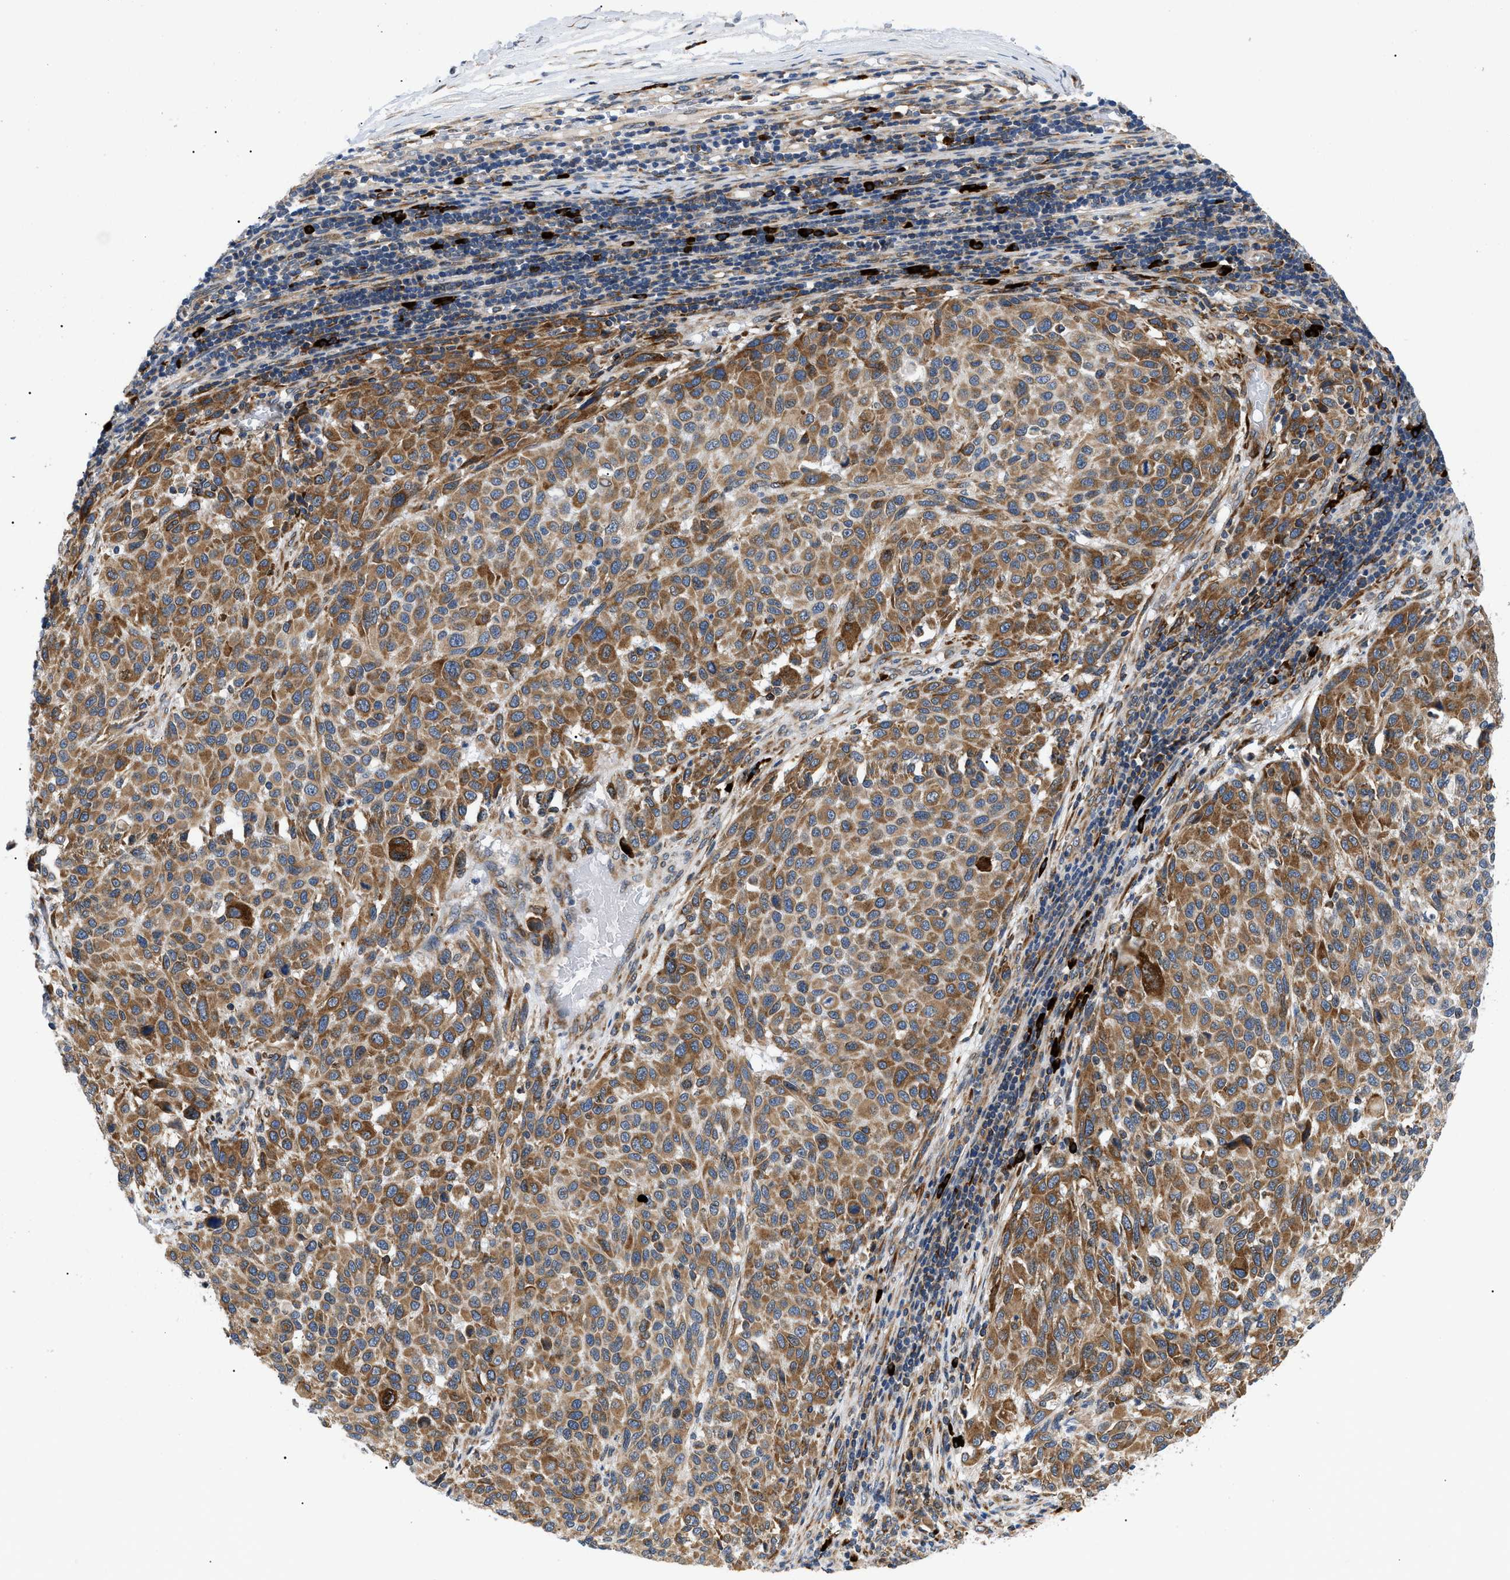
{"staining": {"intensity": "moderate", "quantity": ">75%", "location": "cytoplasmic/membranous"}, "tissue": "melanoma", "cell_type": "Tumor cells", "image_type": "cancer", "snomed": [{"axis": "morphology", "description": "Malignant melanoma, Metastatic site"}, {"axis": "topography", "description": "Lymph node"}], "caption": "Protein analysis of melanoma tissue exhibits moderate cytoplasmic/membranous staining in approximately >75% of tumor cells.", "gene": "DERL1", "patient": {"sex": "male", "age": 61}}